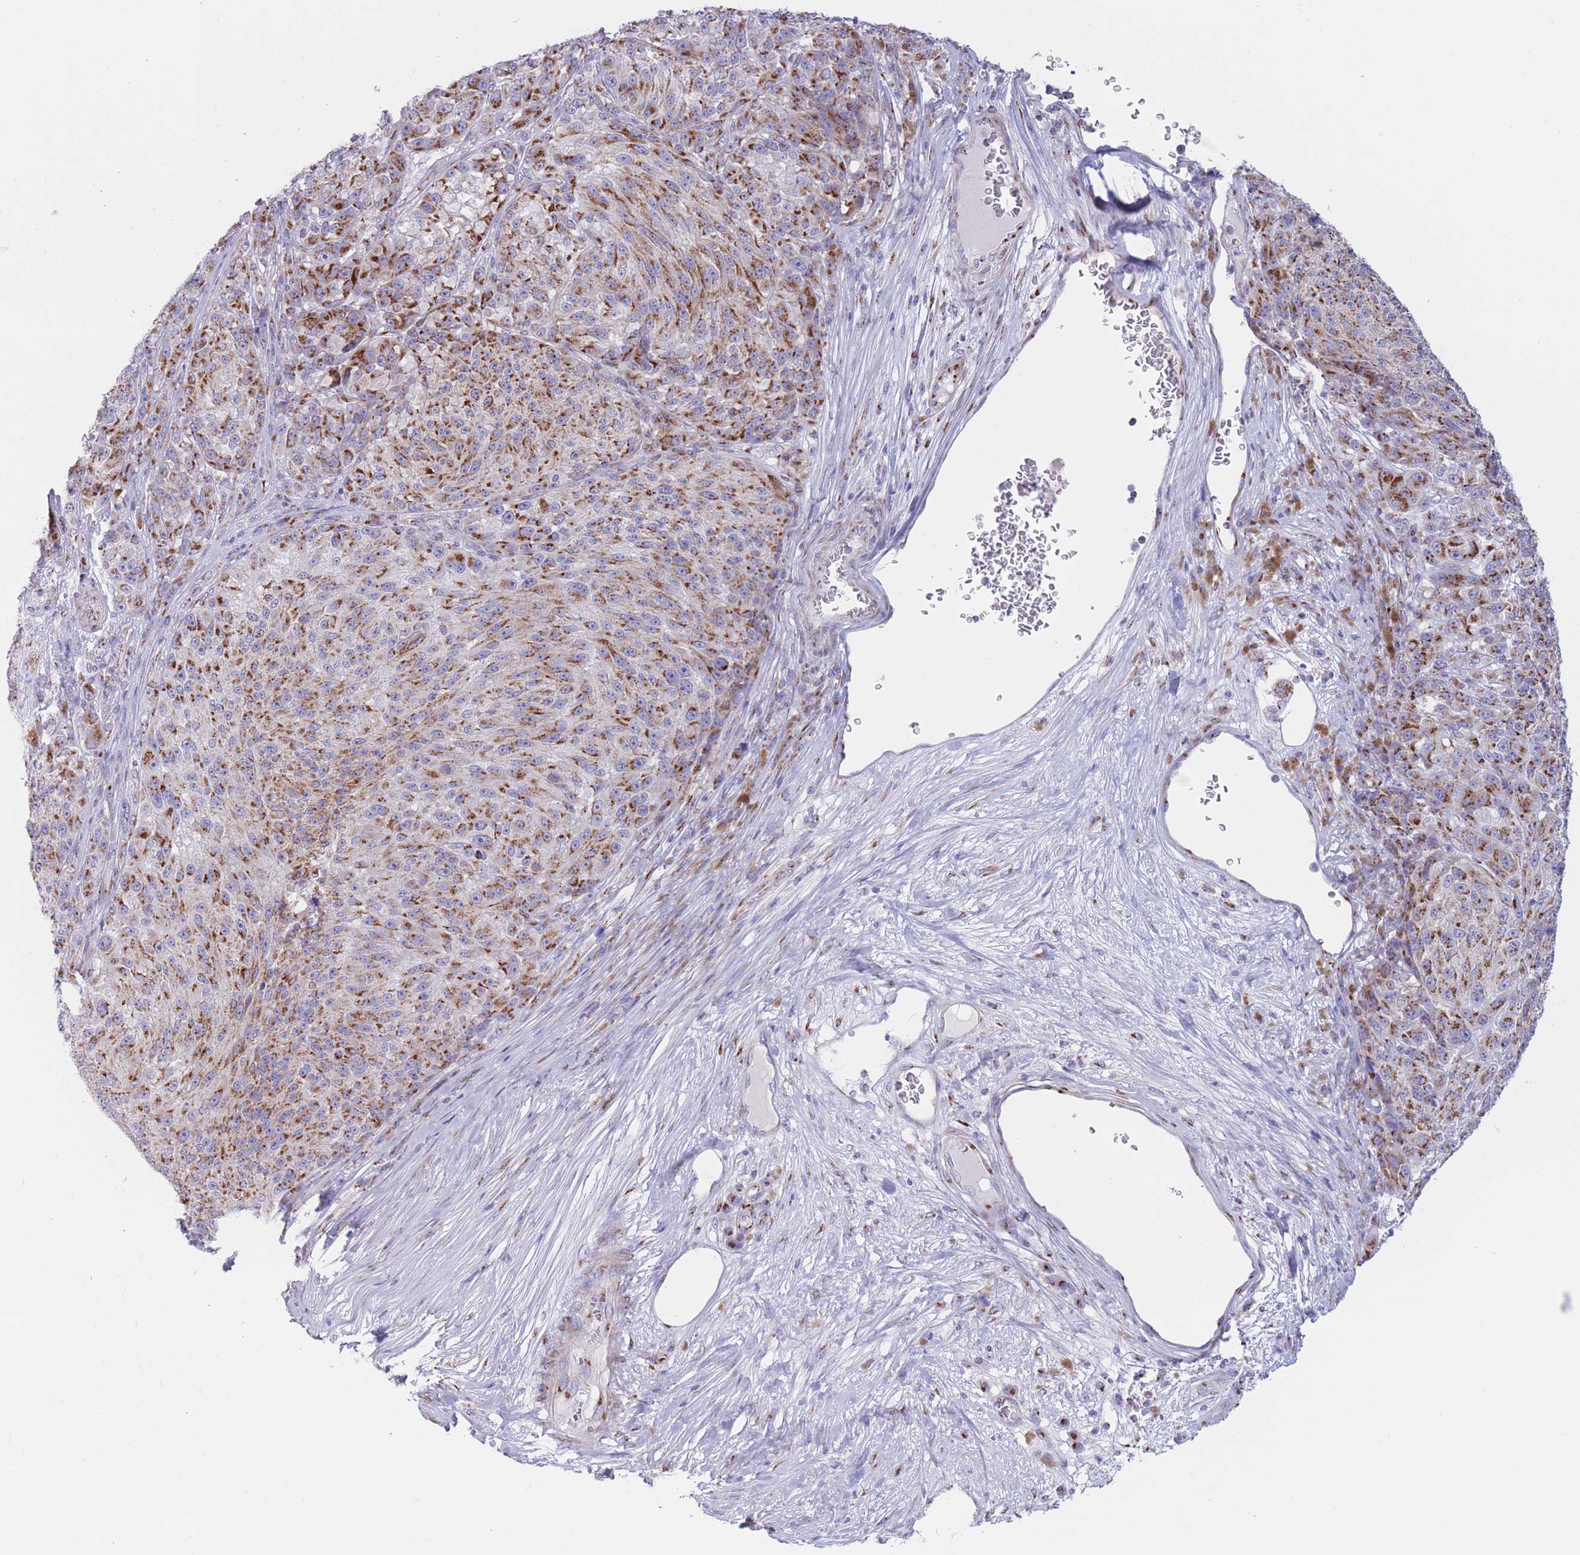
{"staining": {"intensity": "strong", "quantity": ">75%", "location": "cytoplasmic/membranous"}, "tissue": "melanoma", "cell_type": "Tumor cells", "image_type": "cancer", "snomed": [{"axis": "morphology", "description": "Malignant melanoma, NOS"}, {"axis": "topography", "description": "Skin"}], "caption": "Malignant melanoma was stained to show a protein in brown. There is high levels of strong cytoplasmic/membranous staining in about >75% of tumor cells.", "gene": "MPND", "patient": {"sex": "male", "age": 53}}